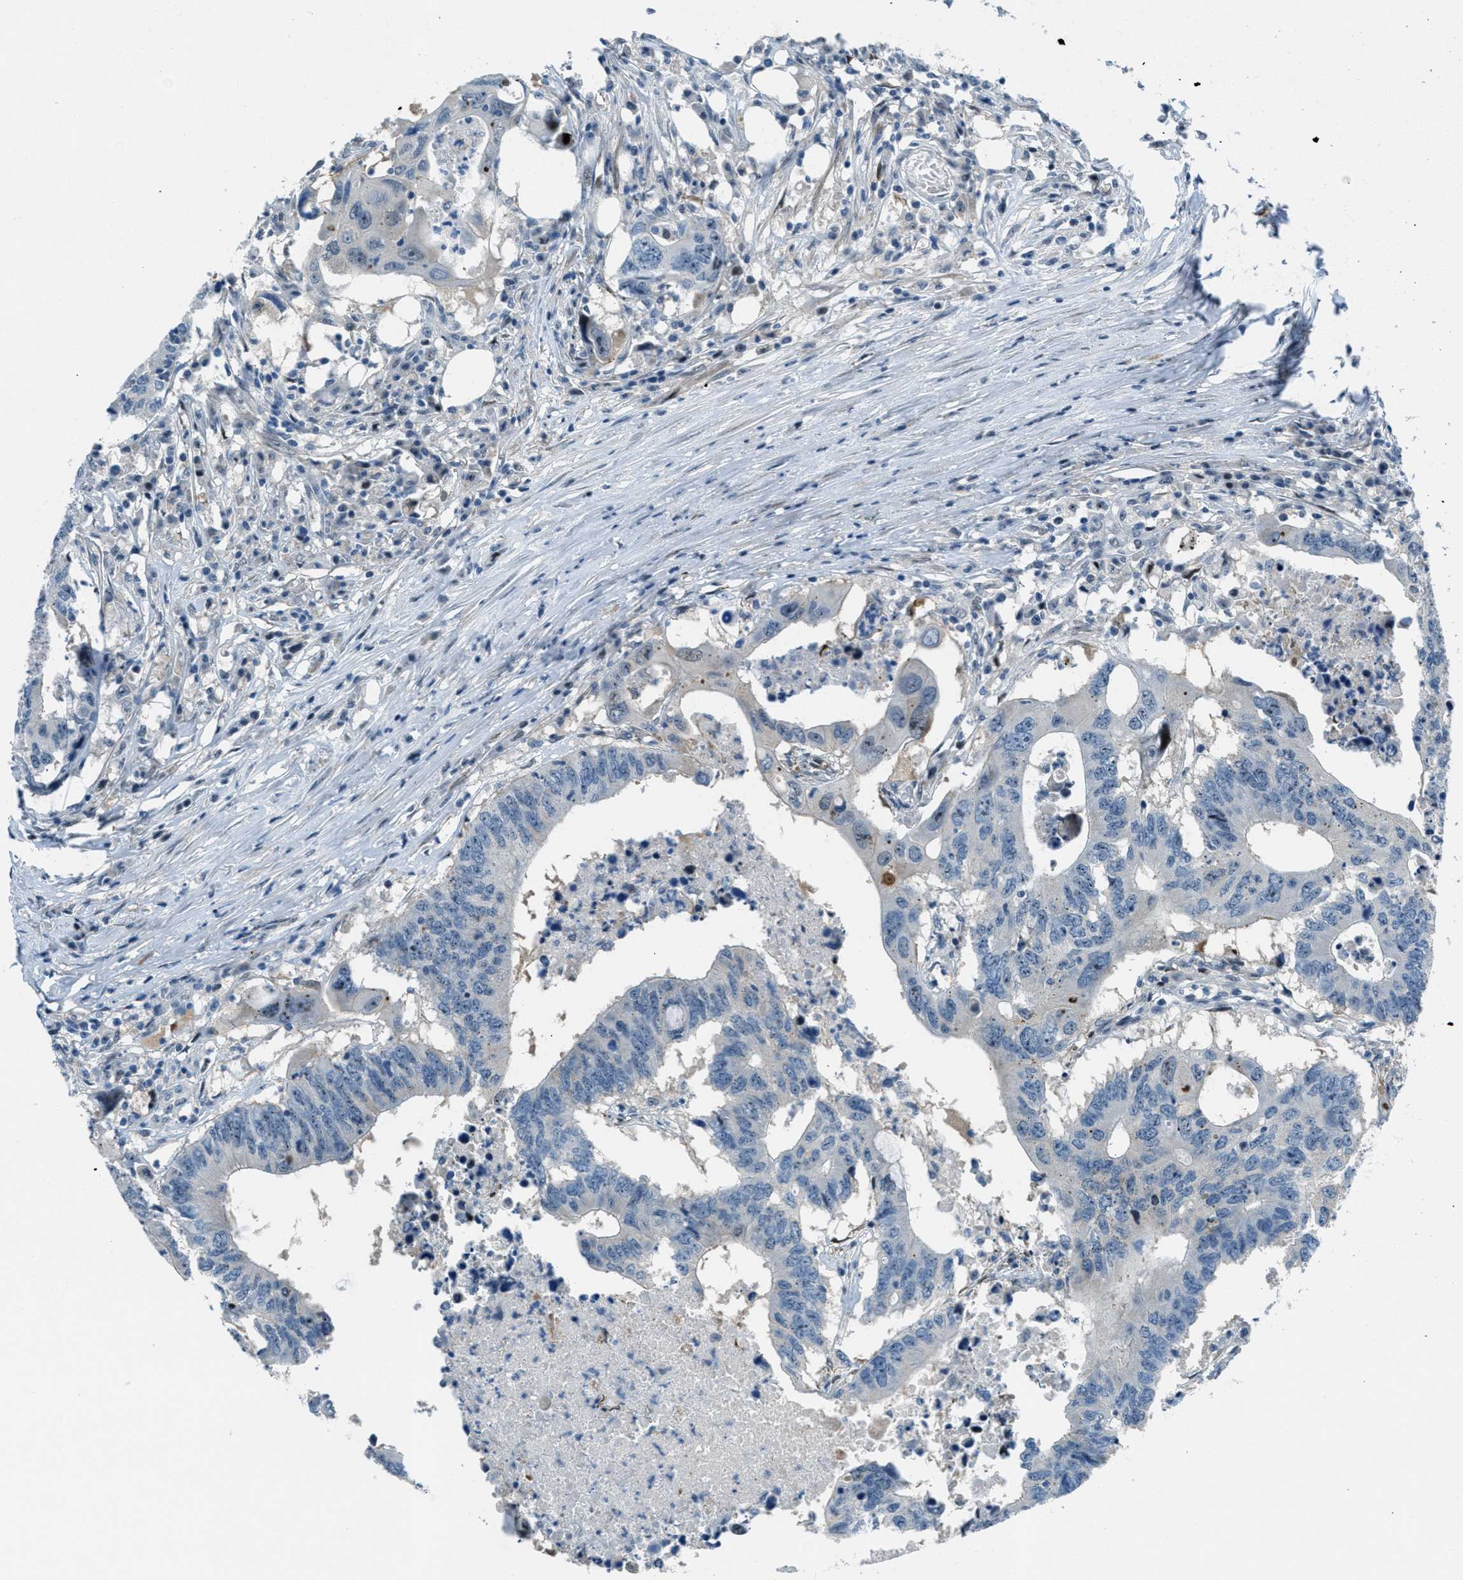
{"staining": {"intensity": "weak", "quantity": "<25%", "location": "nuclear"}, "tissue": "colorectal cancer", "cell_type": "Tumor cells", "image_type": "cancer", "snomed": [{"axis": "morphology", "description": "Adenocarcinoma, NOS"}, {"axis": "topography", "description": "Colon"}], "caption": "Immunohistochemistry (IHC) micrograph of colorectal cancer (adenocarcinoma) stained for a protein (brown), which displays no staining in tumor cells.", "gene": "ZDHHC23", "patient": {"sex": "male", "age": 71}}